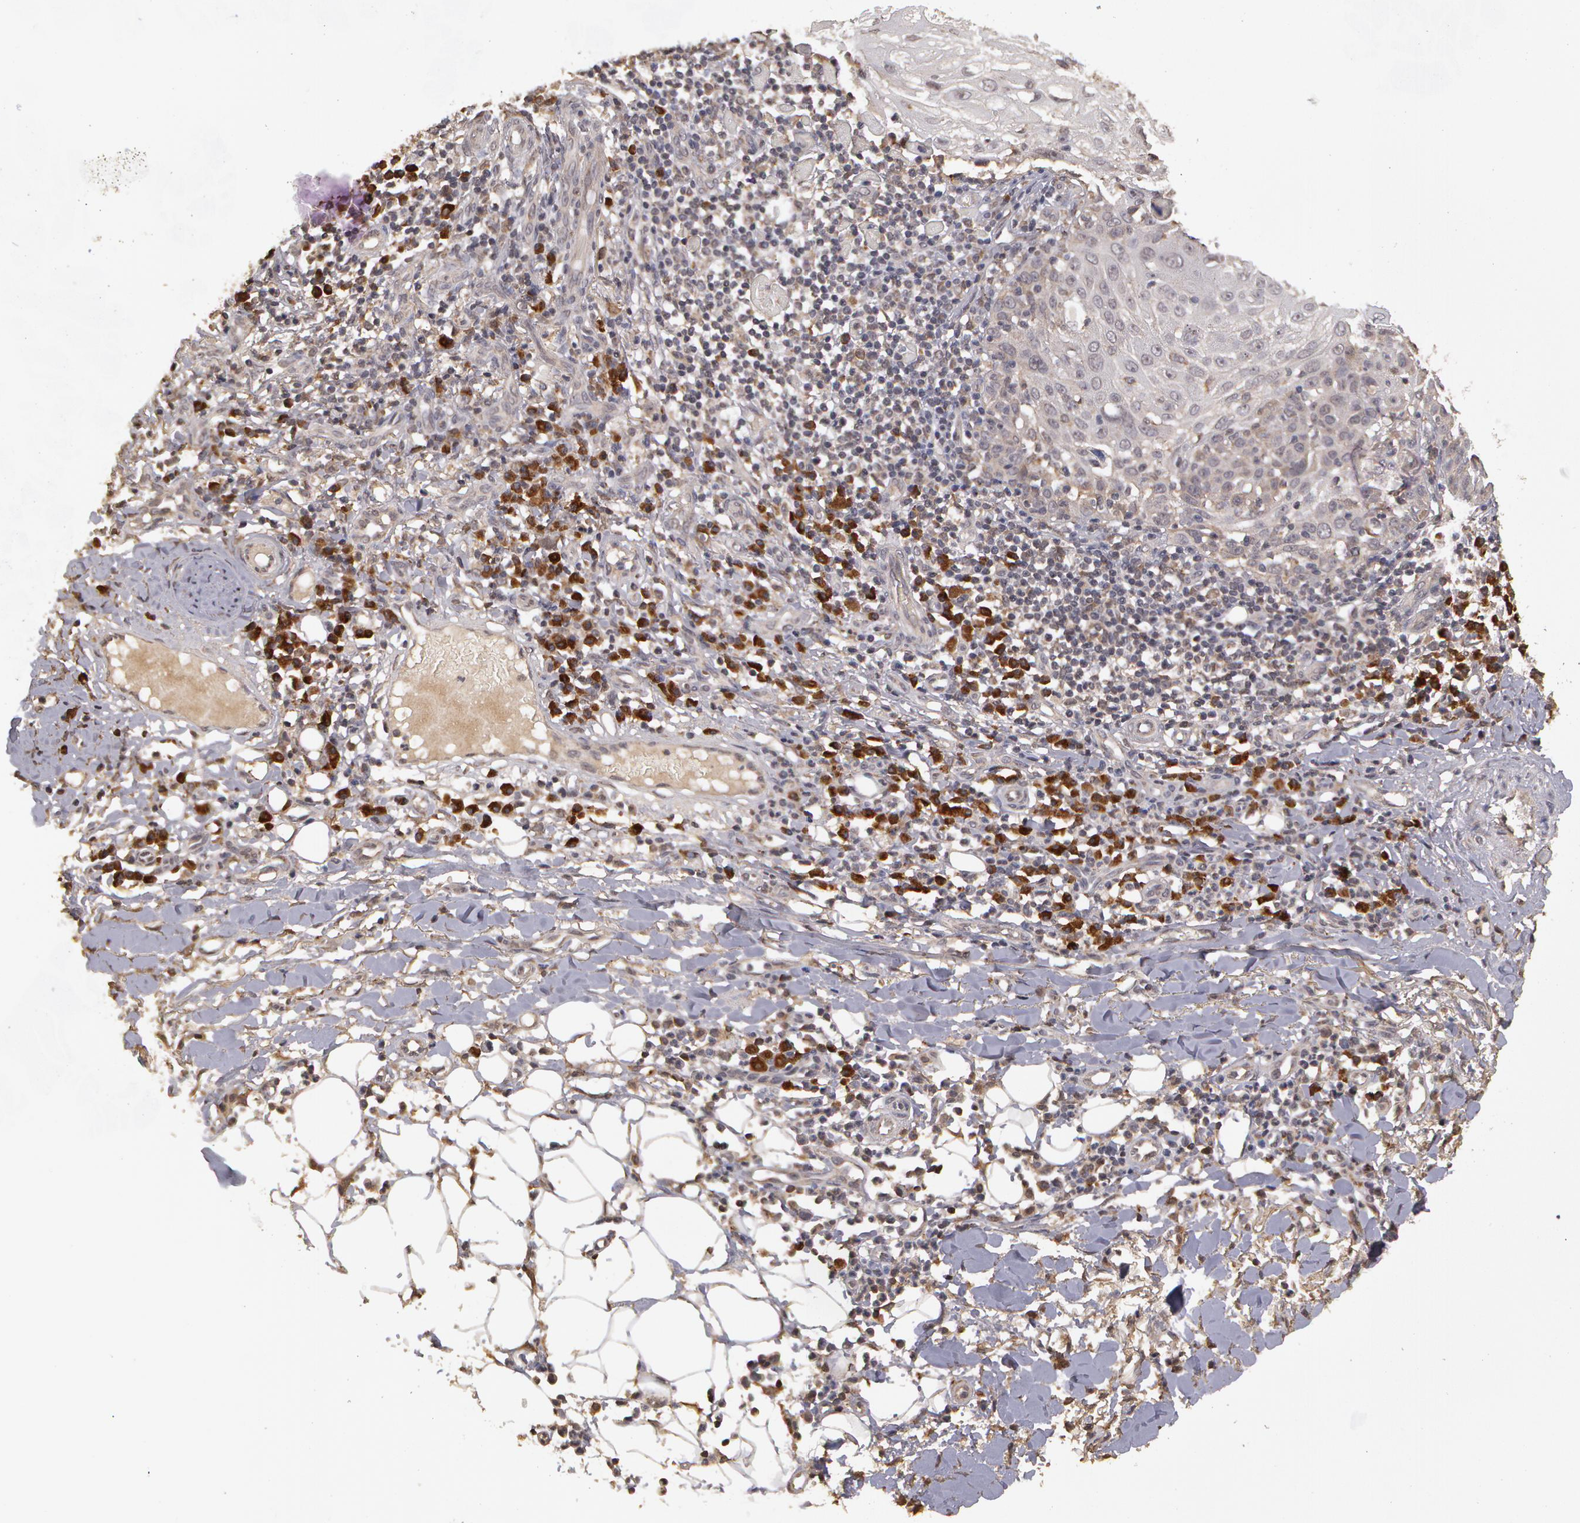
{"staining": {"intensity": "weak", "quantity": "25%-75%", "location": "cytoplasmic/membranous"}, "tissue": "skin cancer", "cell_type": "Tumor cells", "image_type": "cancer", "snomed": [{"axis": "morphology", "description": "Squamous cell carcinoma, NOS"}, {"axis": "topography", "description": "Skin"}], "caption": "Brown immunohistochemical staining in squamous cell carcinoma (skin) displays weak cytoplasmic/membranous expression in about 25%-75% of tumor cells.", "gene": "GLIS1", "patient": {"sex": "female", "age": 89}}